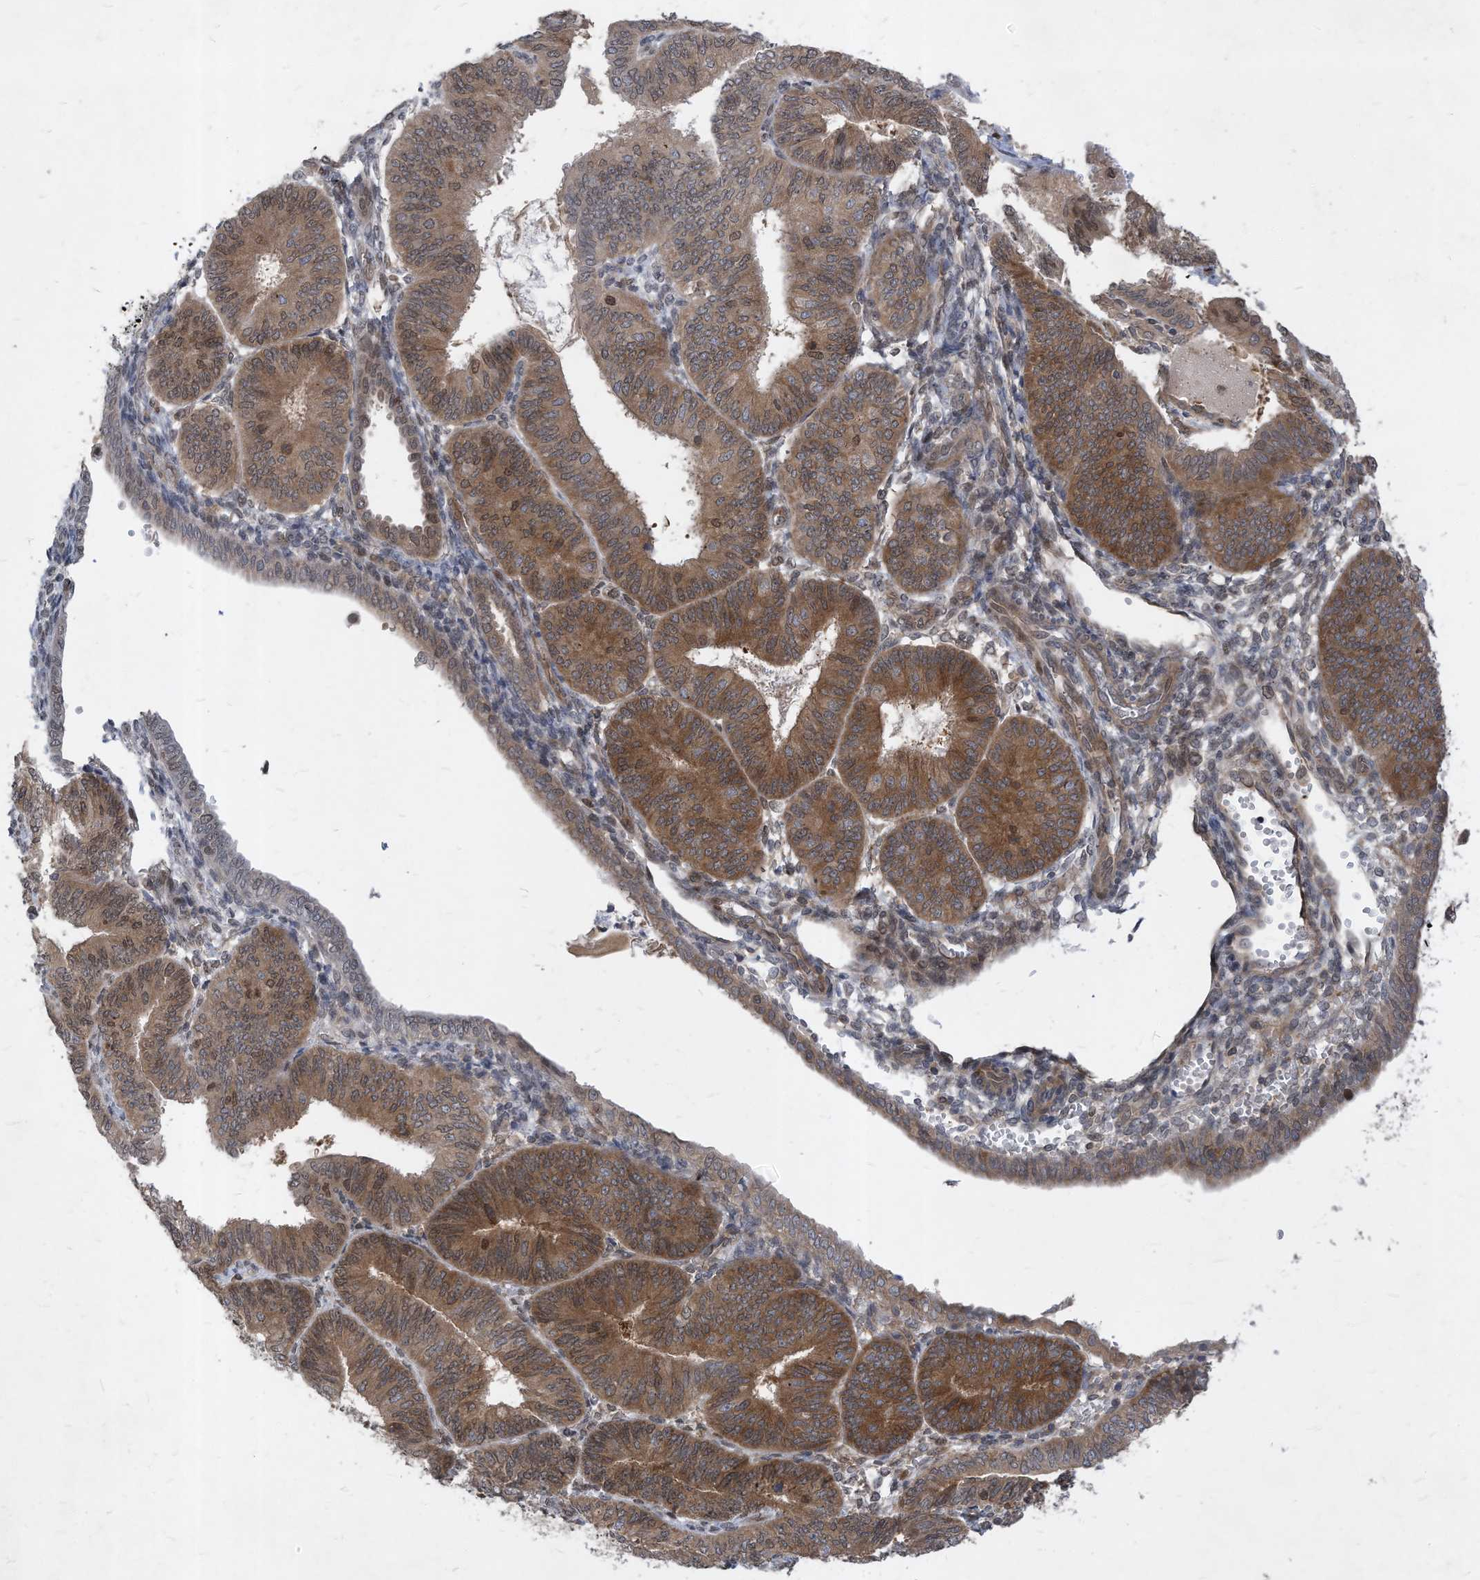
{"staining": {"intensity": "moderate", "quantity": ">75%", "location": "cytoplasmic/membranous"}, "tissue": "endometrial cancer", "cell_type": "Tumor cells", "image_type": "cancer", "snomed": [{"axis": "morphology", "description": "Adenocarcinoma, NOS"}, {"axis": "topography", "description": "Endometrium"}], "caption": "The micrograph shows immunohistochemical staining of endometrial adenocarcinoma. There is moderate cytoplasmic/membranous positivity is seen in about >75% of tumor cells.", "gene": "KPNB1", "patient": {"sex": "female", "age": 58}}